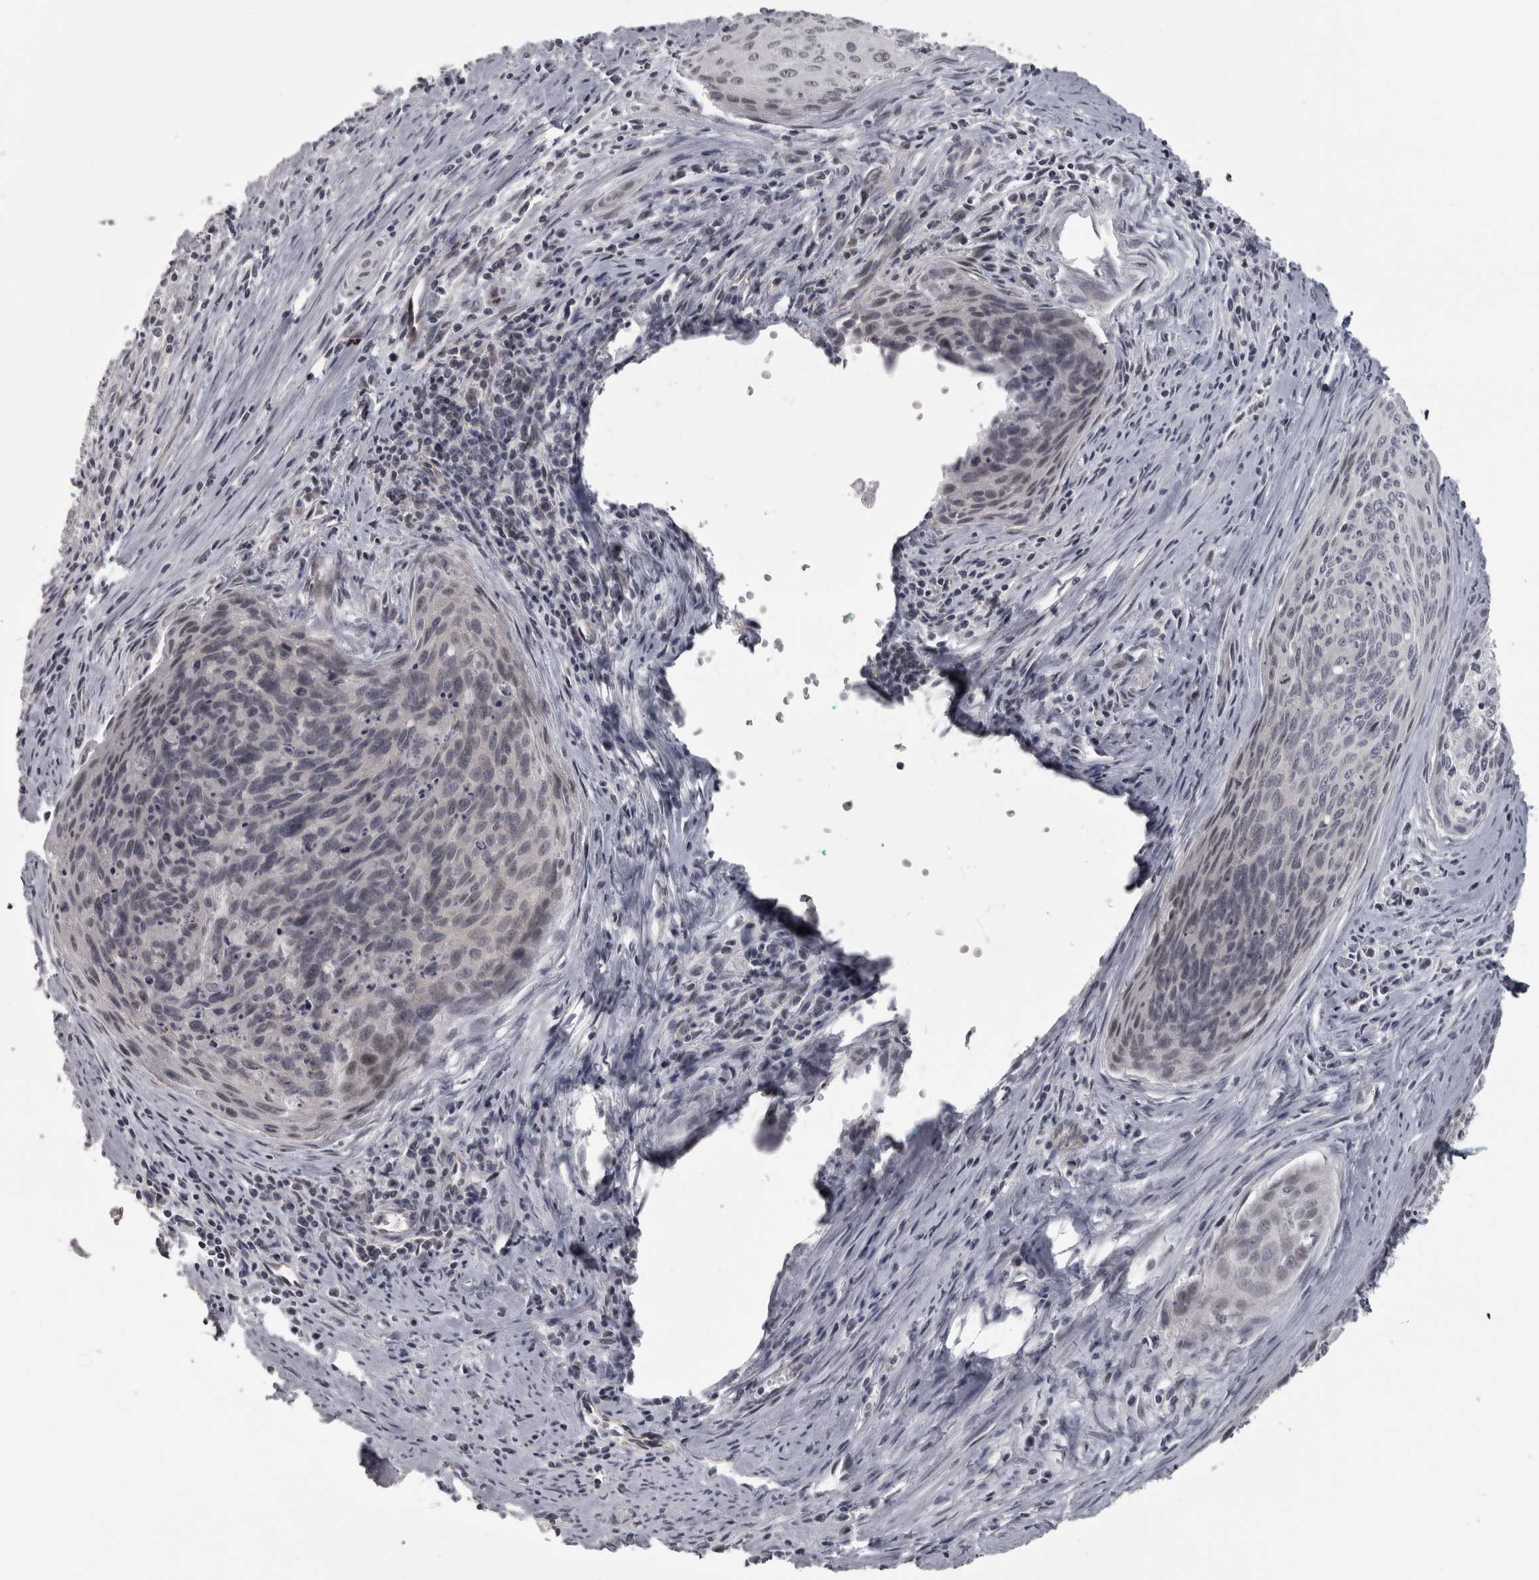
{"staining": {"intensity": "negative", "quantity": "none", "location": "none"}, "tissue": "cervical cancer", "cell_type": "Tumor cells", "image_type": "cancer", "snomed": [{"axis": "morphology", "description": "Squamous cell carcinoma, NOS"}, {"axis": "topography", "description": "Cervix"}], "caption": "Immunohistochemical staining of cervical squamous cell carcinoma shows no significant positivity in tumor cells.", "gene": "PPP1R12B", "patient": {"sex": "female", "age": 55}}